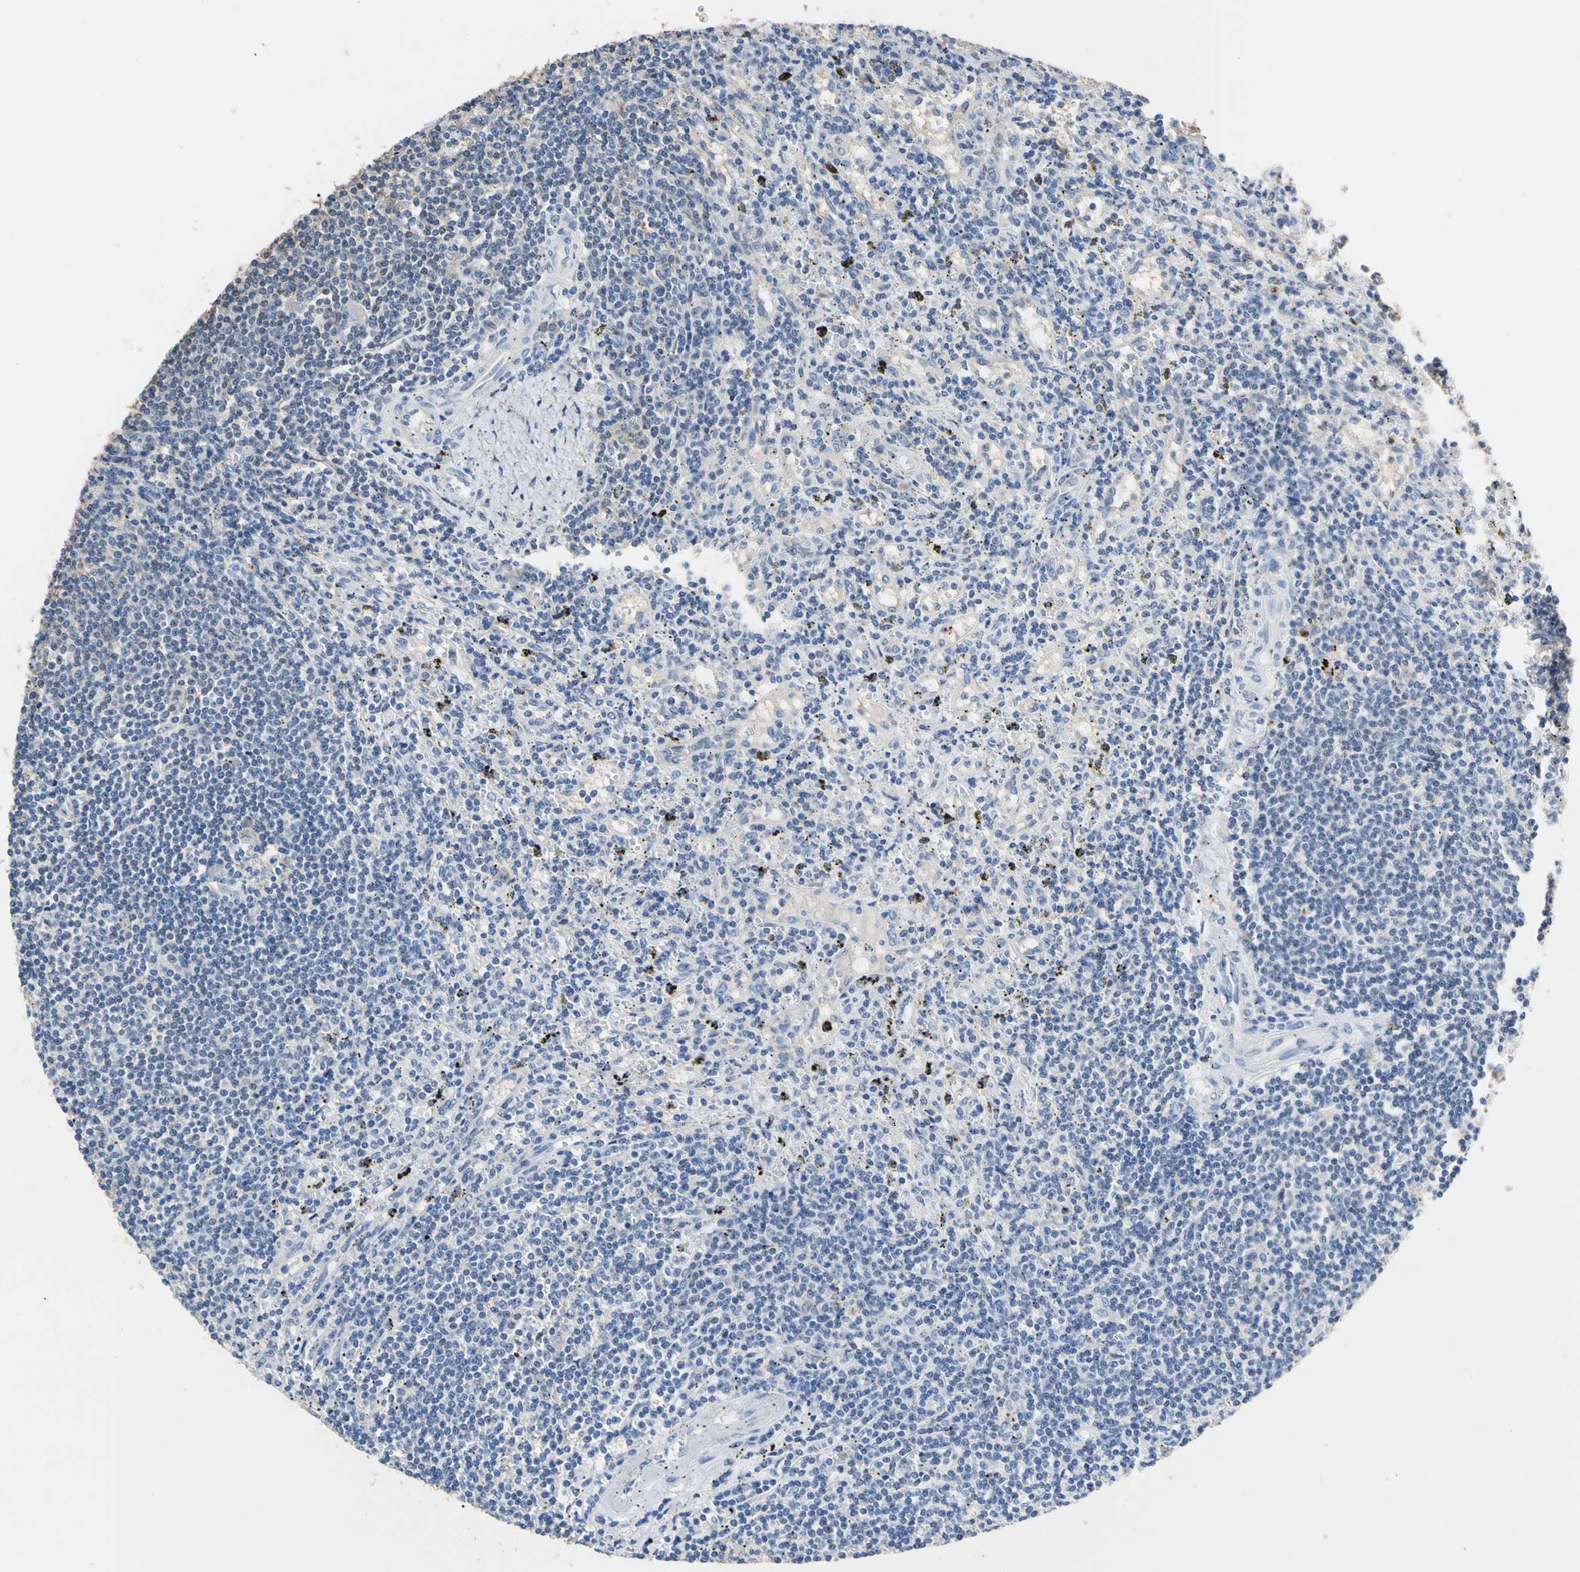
{"staining": {"intensity": "negative", "quantity": "none", "location": "none"}, "tissue": "lymphoma", "cell_type": "Tumor cells", "image_type": "cancer", "snomed": [{"axis": "morphology", "description": "Malignant lymphoma, non-Hodgkin's type, Low grade"}, {"axis": "topography", "description": "Spleen"}], "caption": "Tumor cells are negative for protein expression in human lymphoma.", "gene": "PNKD", "patient": {"sex": "male", "age": 76}}